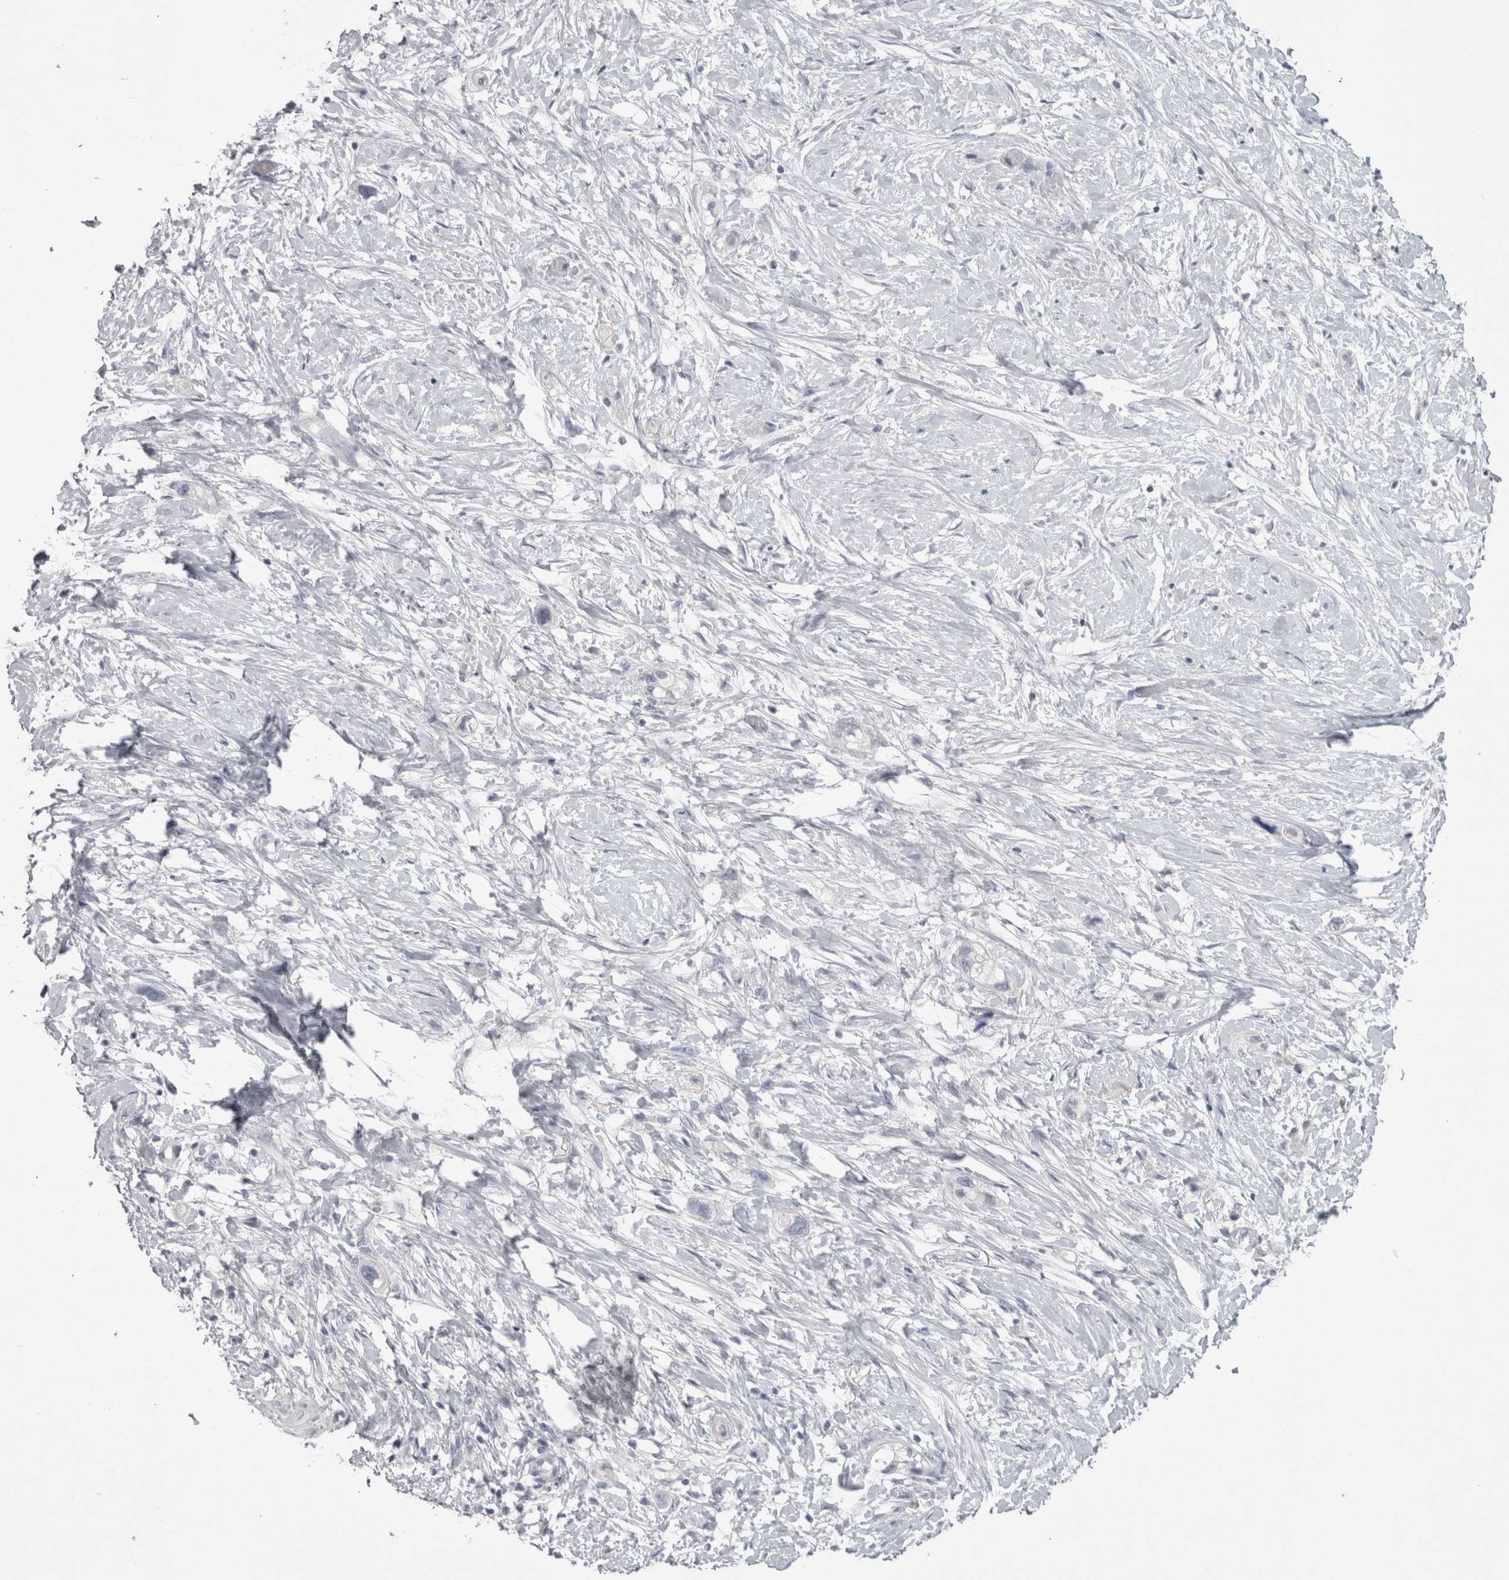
{"staining": {"intensity": "negative", "quantity": "none", "location": "none"}, "tissue": "stomach cancer", "cell_type": "Tumor cells", "image_type": "cancer", "snomed": [{"axis": "morphology", "description": "Adenocarcinoma, NOS"}, {"axis": "topography", "description": "Stomach"}, {"axis": "topography", "description": "Stomach, lower"}], "caption": "High power microscopy photomicrograph of an immunohistochemistry (IHC) photomicrograph of adenocarcinoma (stomach), revealing no significant staining in tumor cells.", "gene": "ADAM2", "patient": {"sex": "female", "age": 48}}